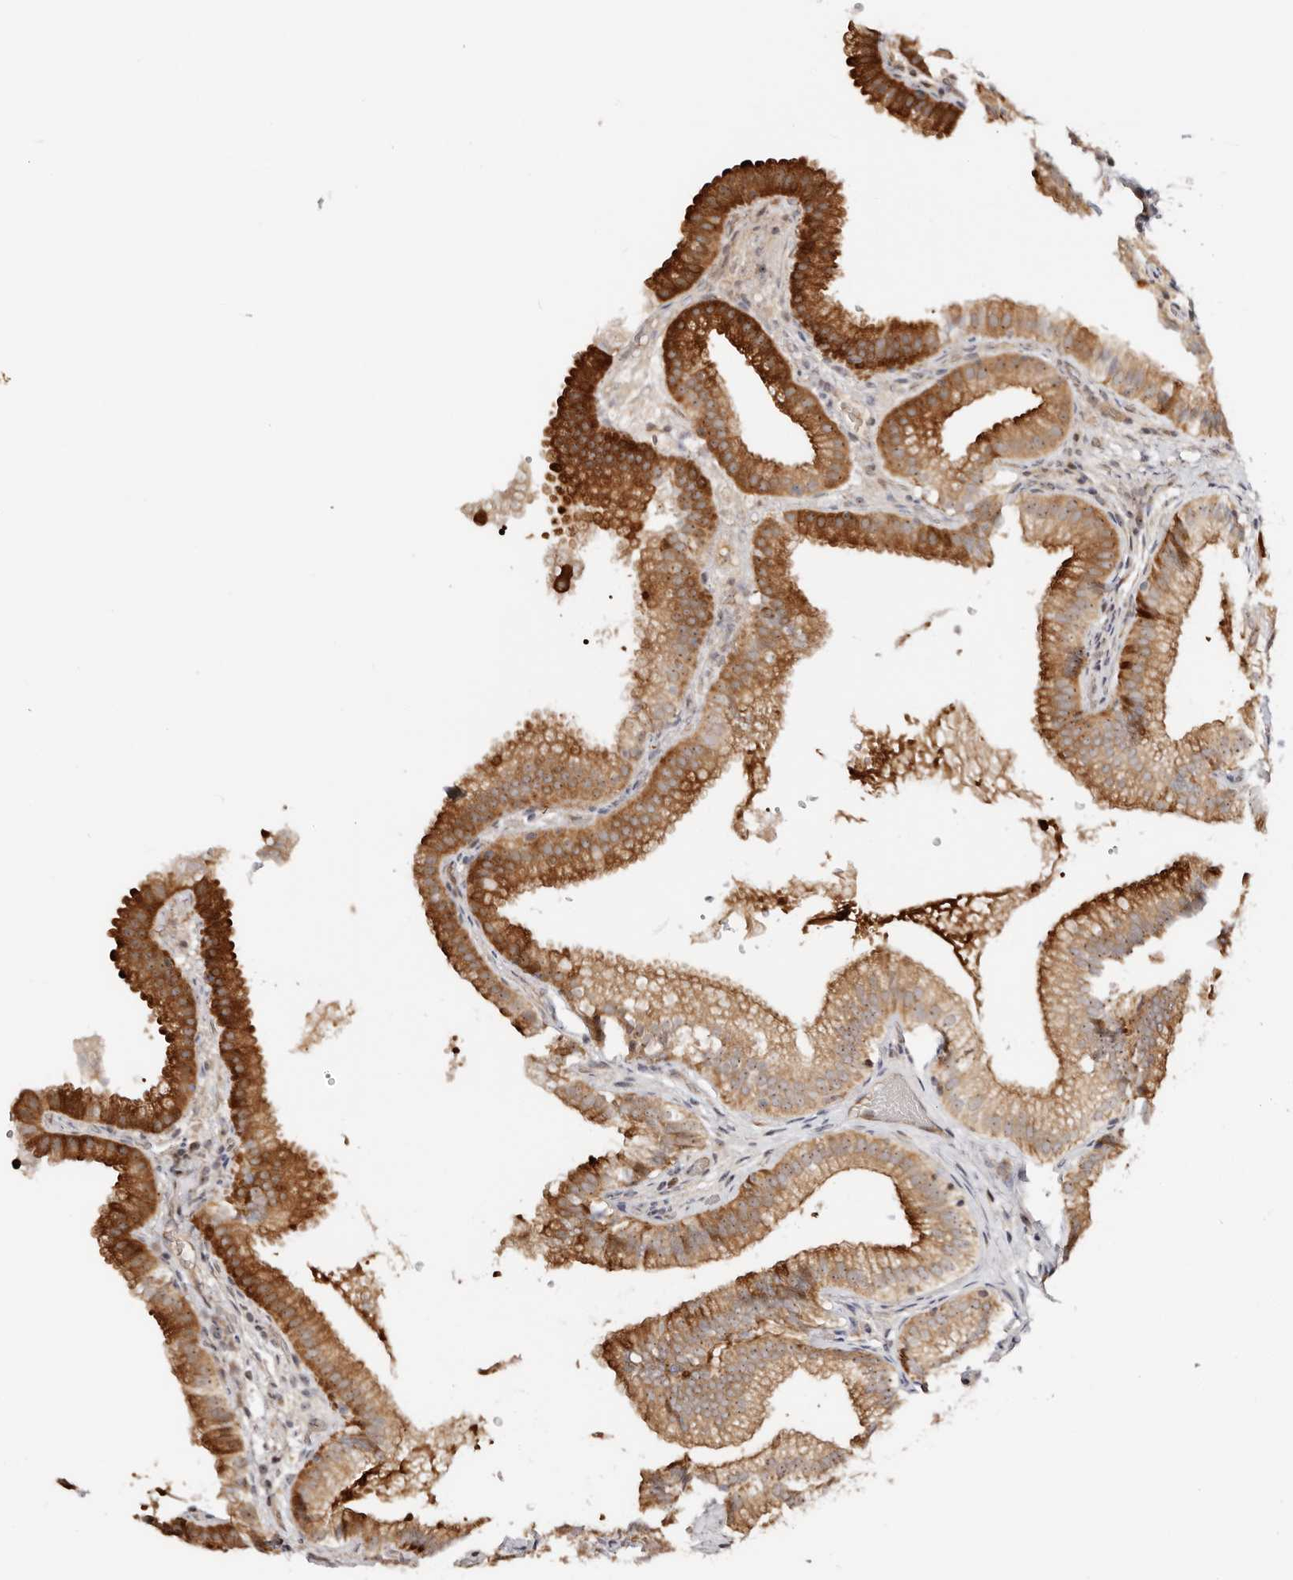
{"staining": {"intensity": "strong", "quantity": ">75%", "location": "cytoplasmic/membranous"}, "tissue": "gallbladder", "cell_type": "Glandular cells", "image_type": "normal", "snomed": [{"axis": "morphology", "description": "Normal tissue, NOS"}, {"axis": "topography", "description": "Gallbladder"}], "caption": "Glandular cells exhibit high levels of strong cytoplasmic/membranous expression in approximately >75% of cells in normal human gallbladder. (DAB IHC with brightfield microscopy, high magnification).", "gene": "ODF2L", "patient": {"sex": "female", "age": 30}}